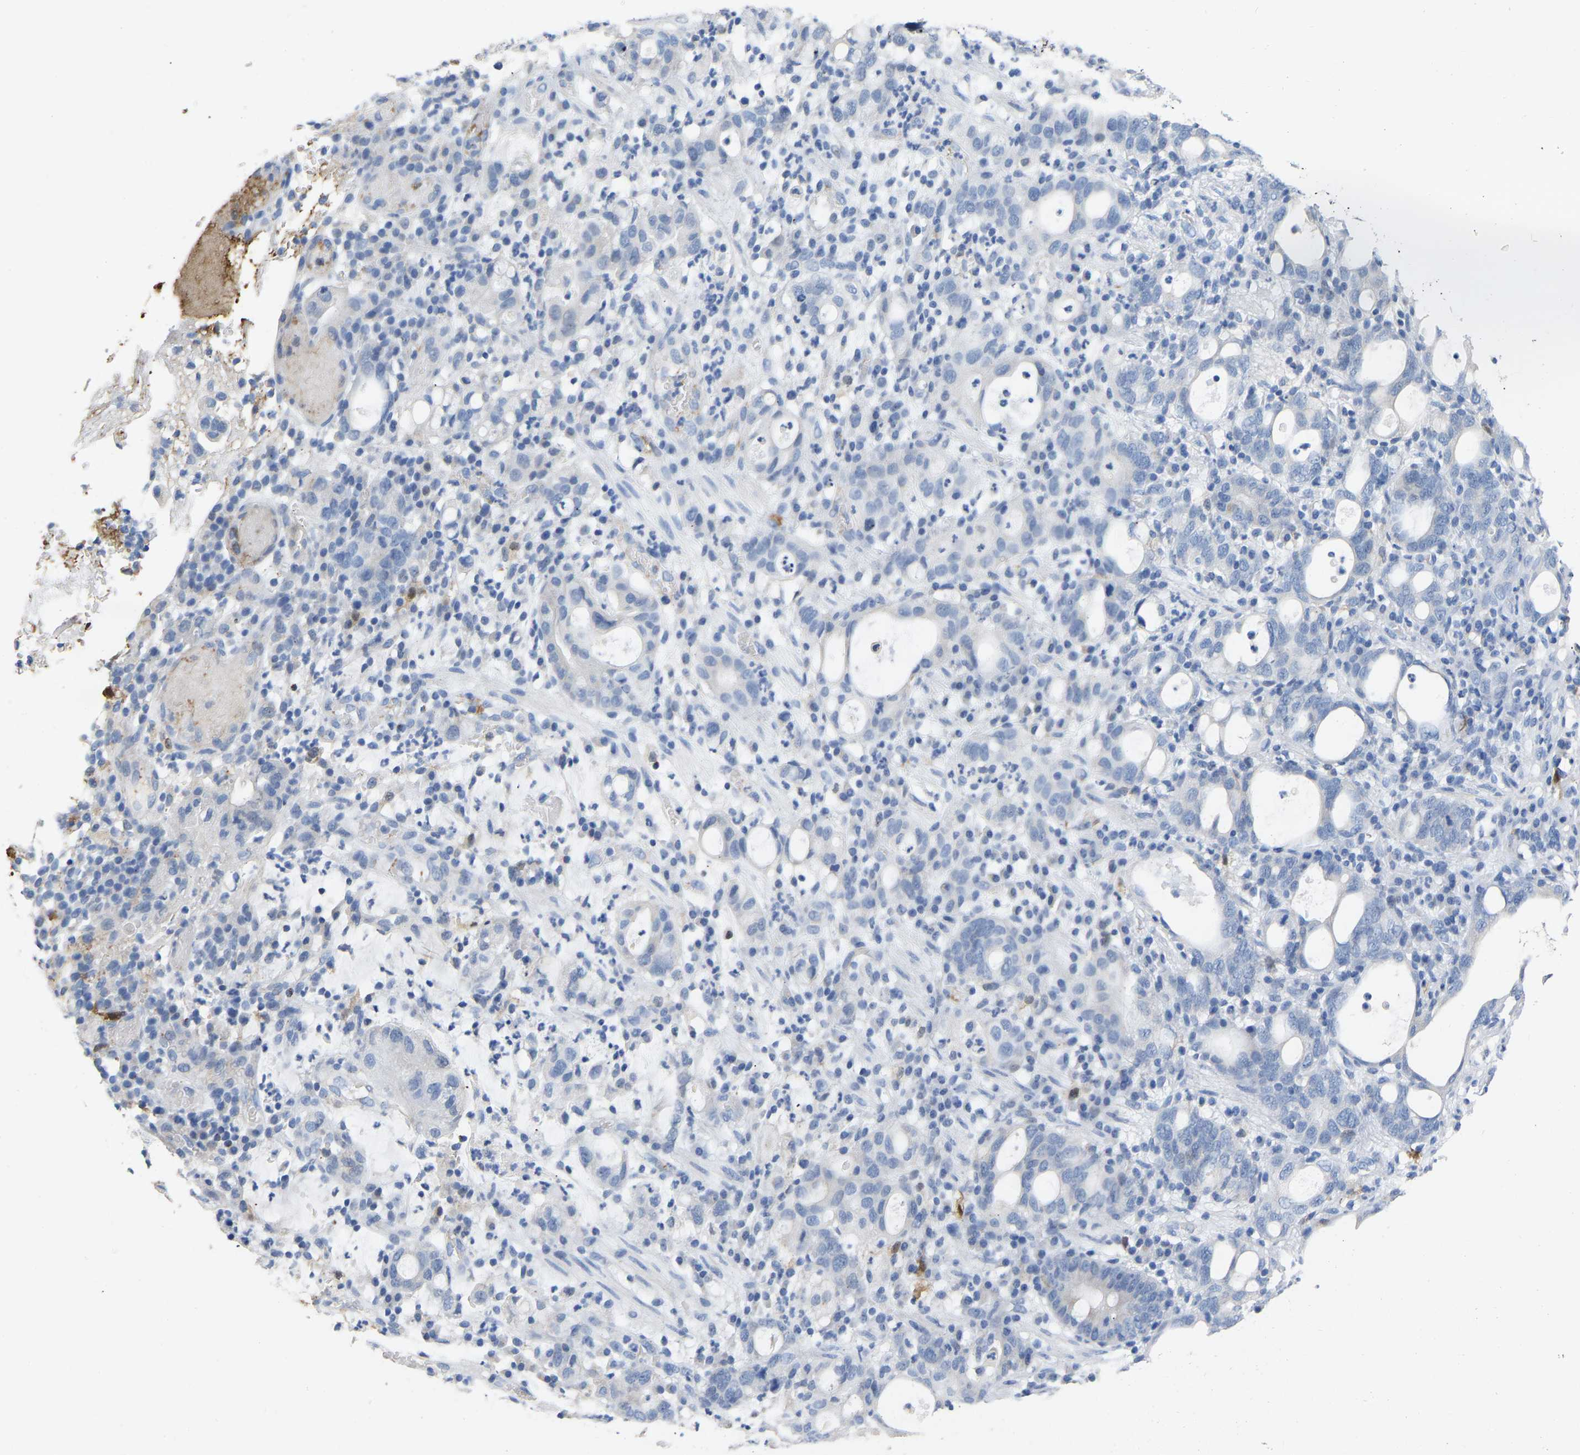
{"staining": {"intensity": "negative", "quantity": "none", "location": "none"}, "tissue": "stomach cancer", "cell_type": "Tumor cells", "image_type": "cancer", "snomed": [{"axis": "morphology", "description": "Adenocarcinoma, NOS"}, {"axis": "topography", "description": "Stomach"}], "caption": "A micrograph of human stomach cancer is negative for staining in tumor cells. (DAB immunohistochemistry visualized using brightfield microscopy, high magnification).", "gene": "ULBP2", "patient": {"sex": "female", "age": 75}}